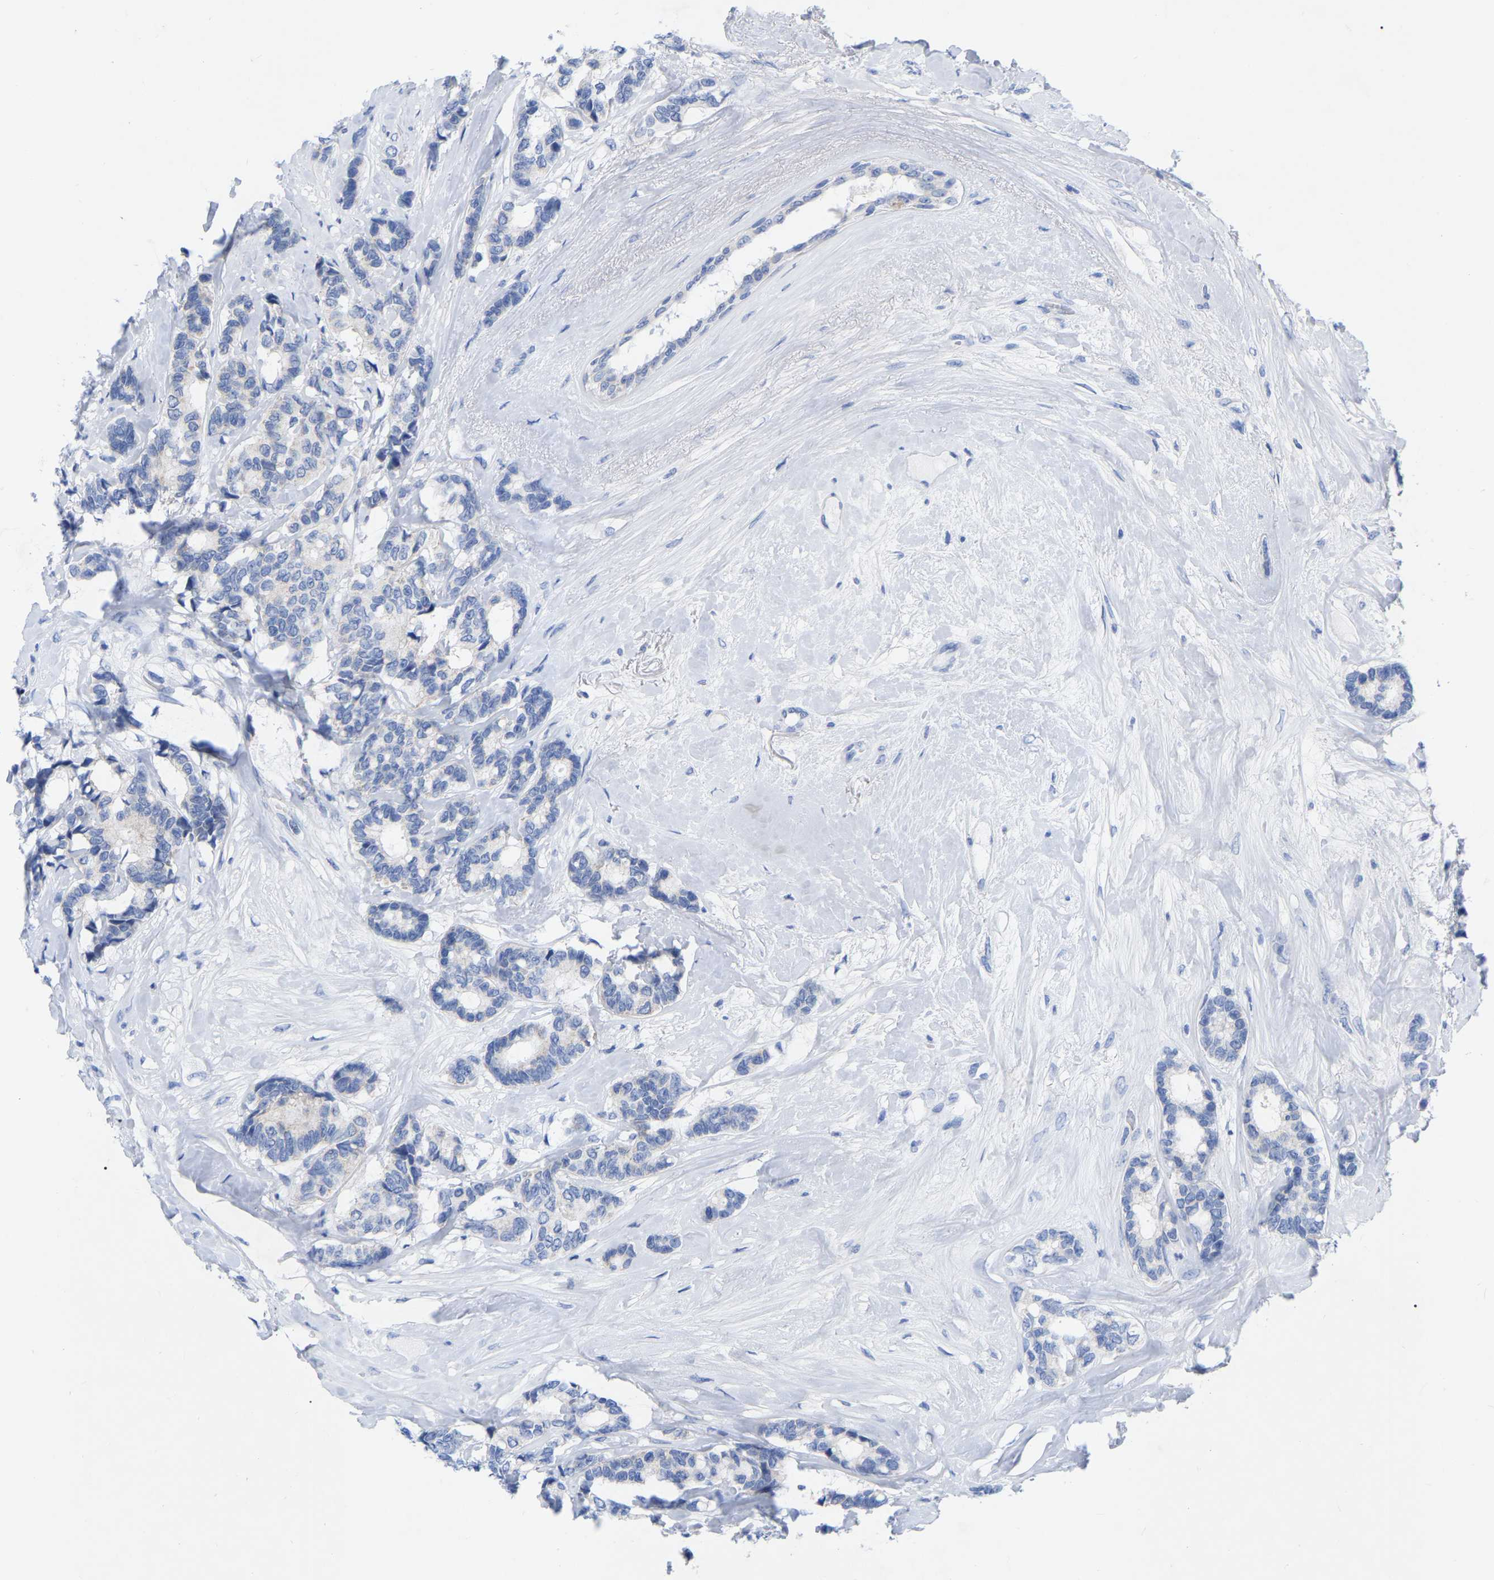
{"staining": {"intensity": "negative", "quantity": "none", "location": "none"}, "tissue": "breast cancer", "cell_type": "Tumor cells", "image_type": "cancer", "snomed": [{"axis": "morphology", "description": "Duct carcinoma"}, {"axis": "topography", "description": "Breast"}], "caption": "A micrograph of breast cancer (intraductal carcinoma) stained for a protein exhibits no brown staining in tumor cells.", "gene": "ZNF629", "patient": {"sex": "female", "age": 87}}